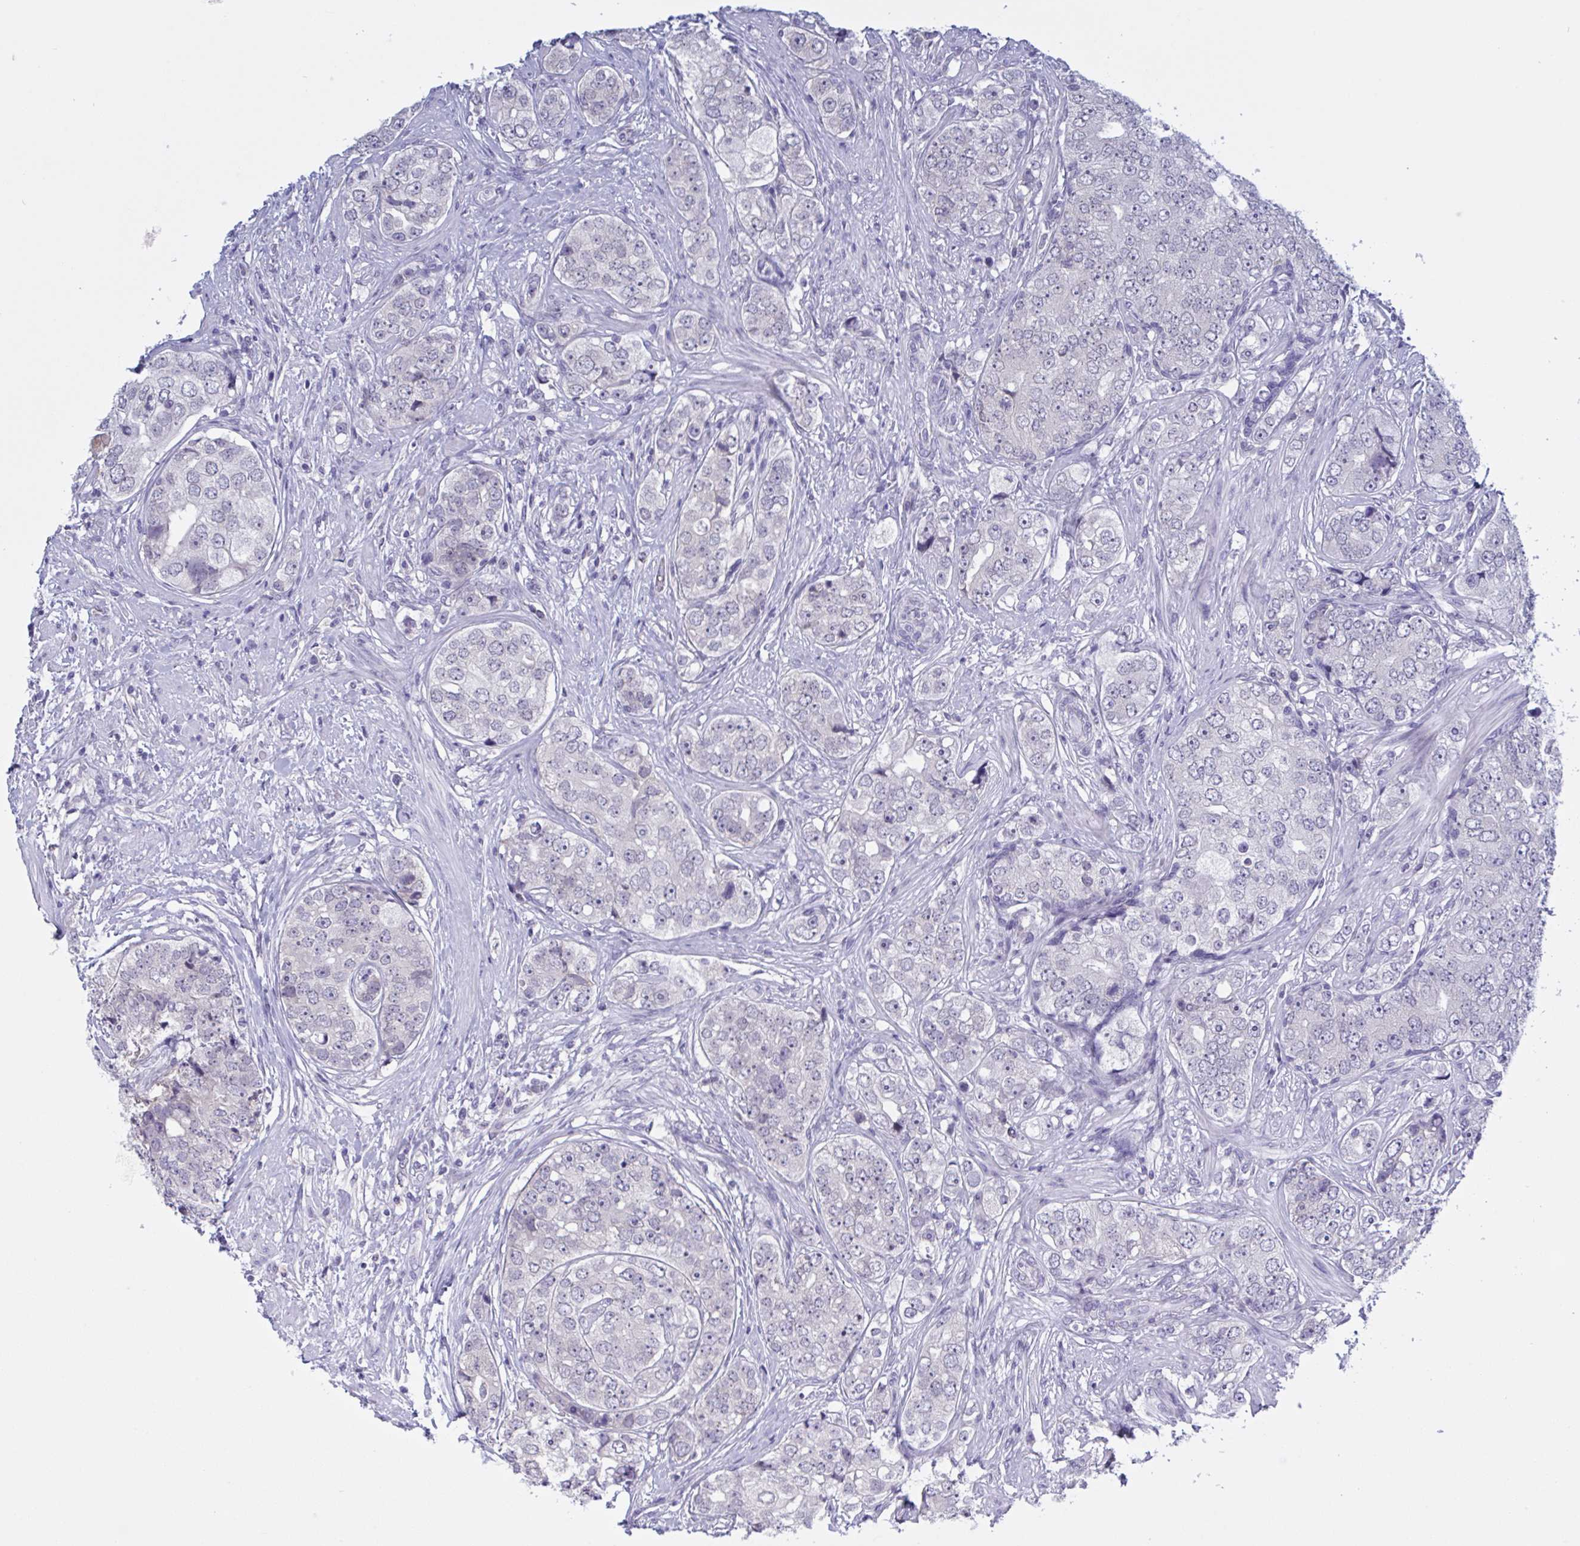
{"staining": {"intensity": "negative", "quantity": "none", "location": "none"}, "tissue": "prostate cancer", "cell_type": "Tumor cells", "image_type": "cancer", "snomed": [{"axis": "morphology", "description": "Adenocarcinoma, High grade"}, {"axis": "topography", "description": "Prostate"}], "caption": "Immunohistochemistry (IHC) of prostate cancer exhibits no expression in tumor cells.", "gene": "SERPINB13", "patient": {"sex": "male", "age": 60}}